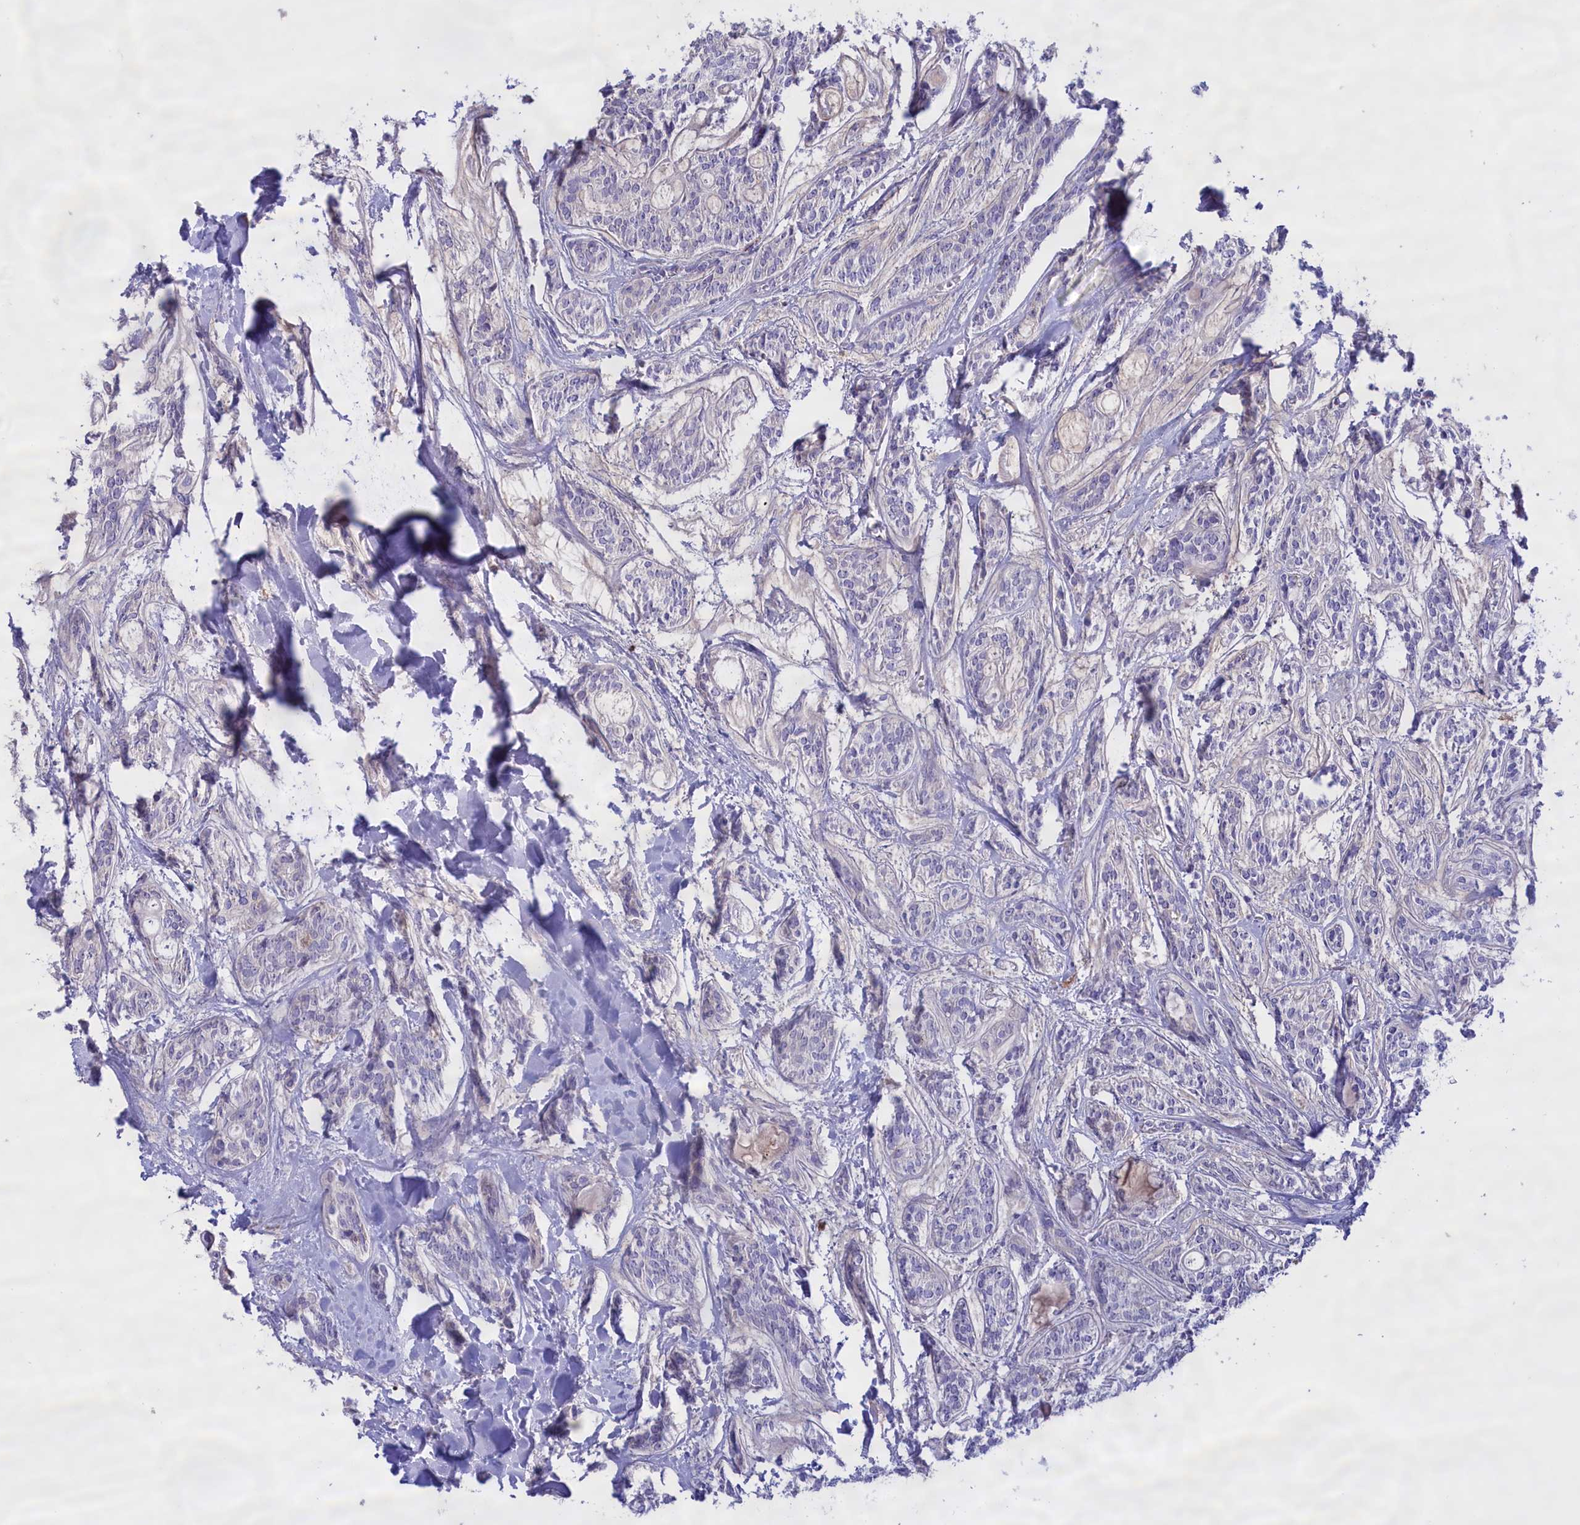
{"staining": {"intensity": "negative", "quantity": "none", "location": "none"}, "tissue": "head and neck cancer", "cell_type": "Tumor cells", "image_type": "cancer", "snomed": [{"axis": "morphology", "description": "Adenocarcinoma, NOS"}, {"axis": "topography", "description": "Head-Neck"}], "caption": "Human adenocarcinoma (head and neck) stained for a protein using immunohistochemistry reveals no positivity in tumor cells.", "gene": "FAM149B1", "patient": {"sex": "male", "age": 66}}